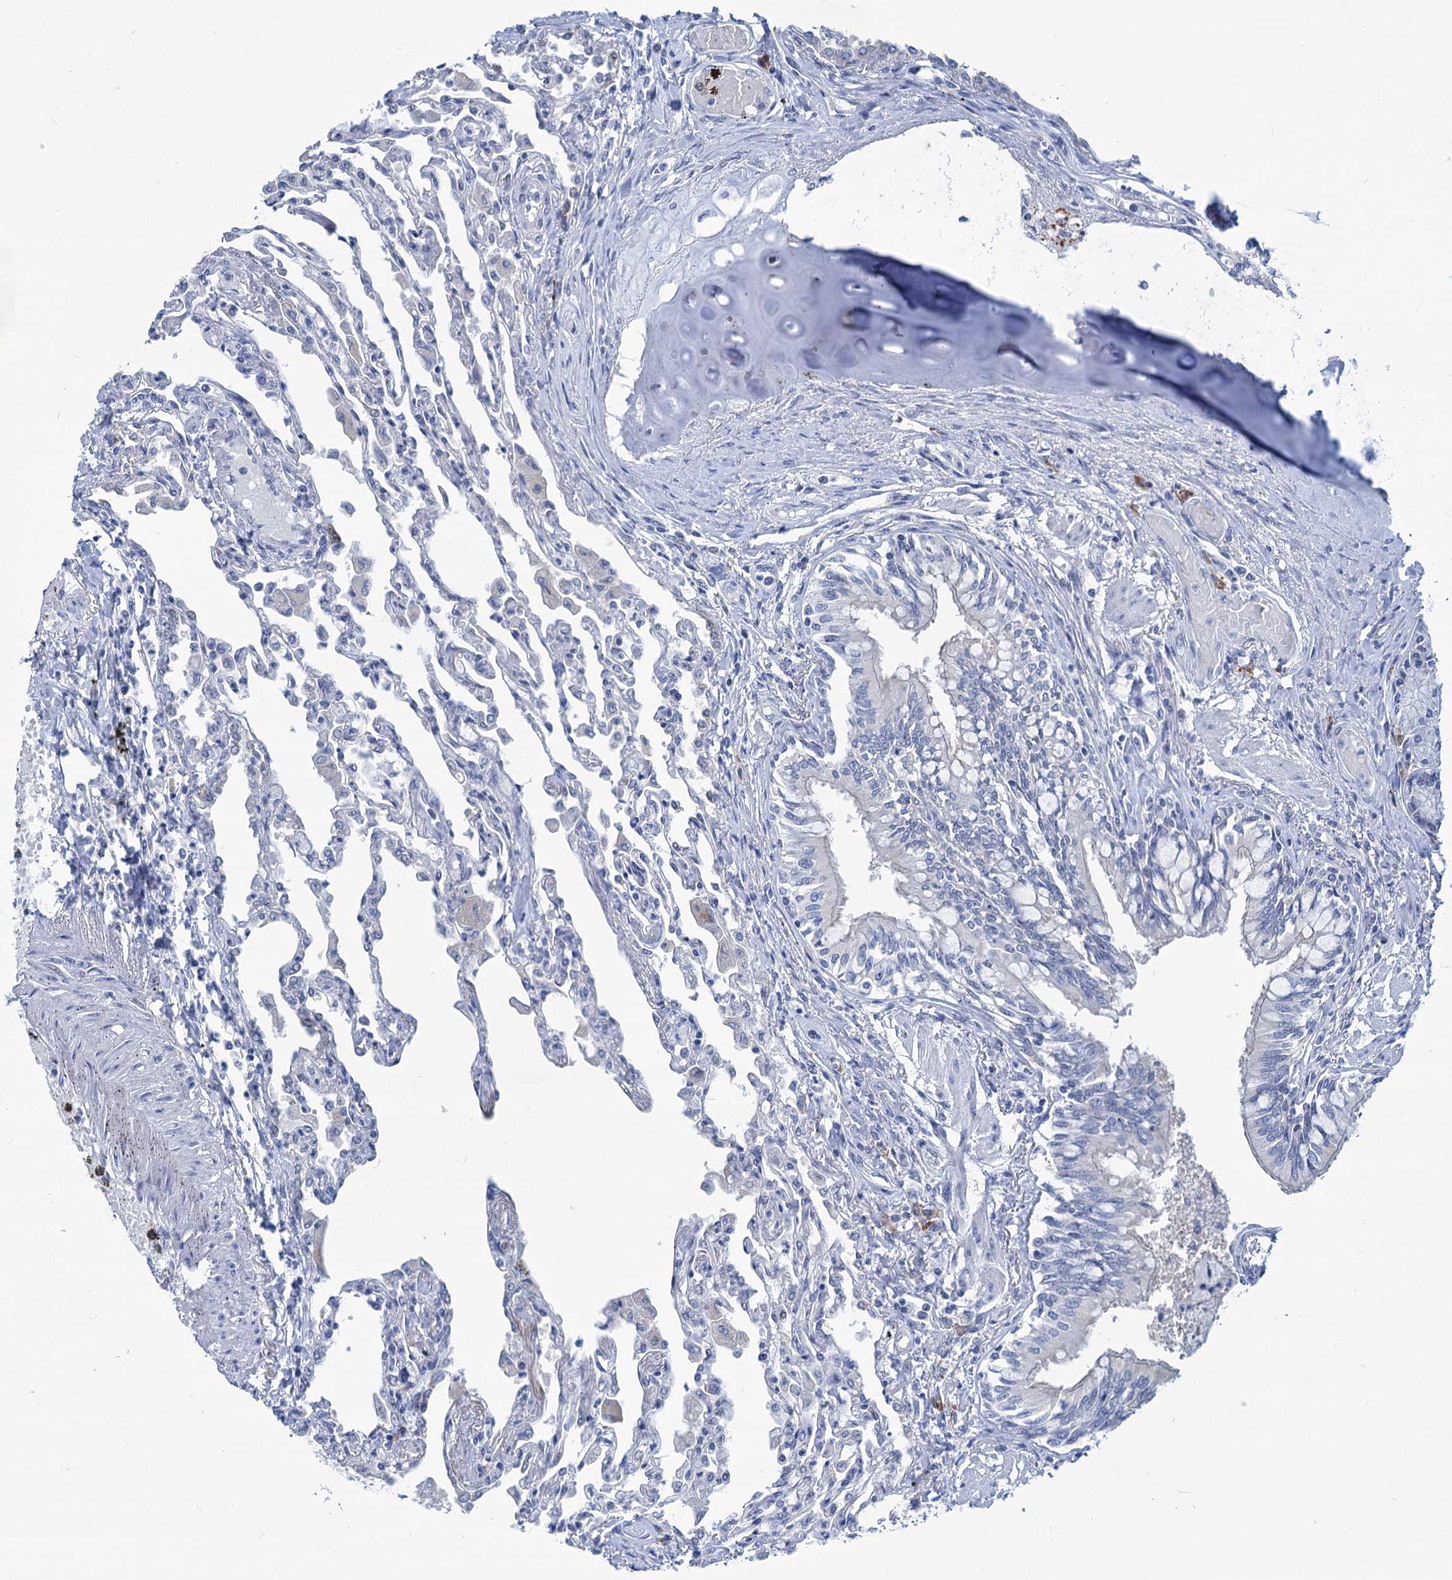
{"staining": {"intensity": "negative", "quantity": "none", "location": "none"}, "tissue": "lung", "cell_type": "Alveolar cells", "image_type": "normal", "snomed": [{"axis": "morphology", "description": "Normal tissue, NOS"}, {"axis": "topography", "description": "Bronchus"}, {"axis": "topography", "description": "Lung"}], "caption": "Immunohistochemistry (IHC) histopathology image of benign human lung stained for a protein (brown), which shows no expression in alveolar cells. (DAB immunohistochemistry, high magnification).", "gene": "NEU3", "patient": {"sex": "female", "age": 49}}